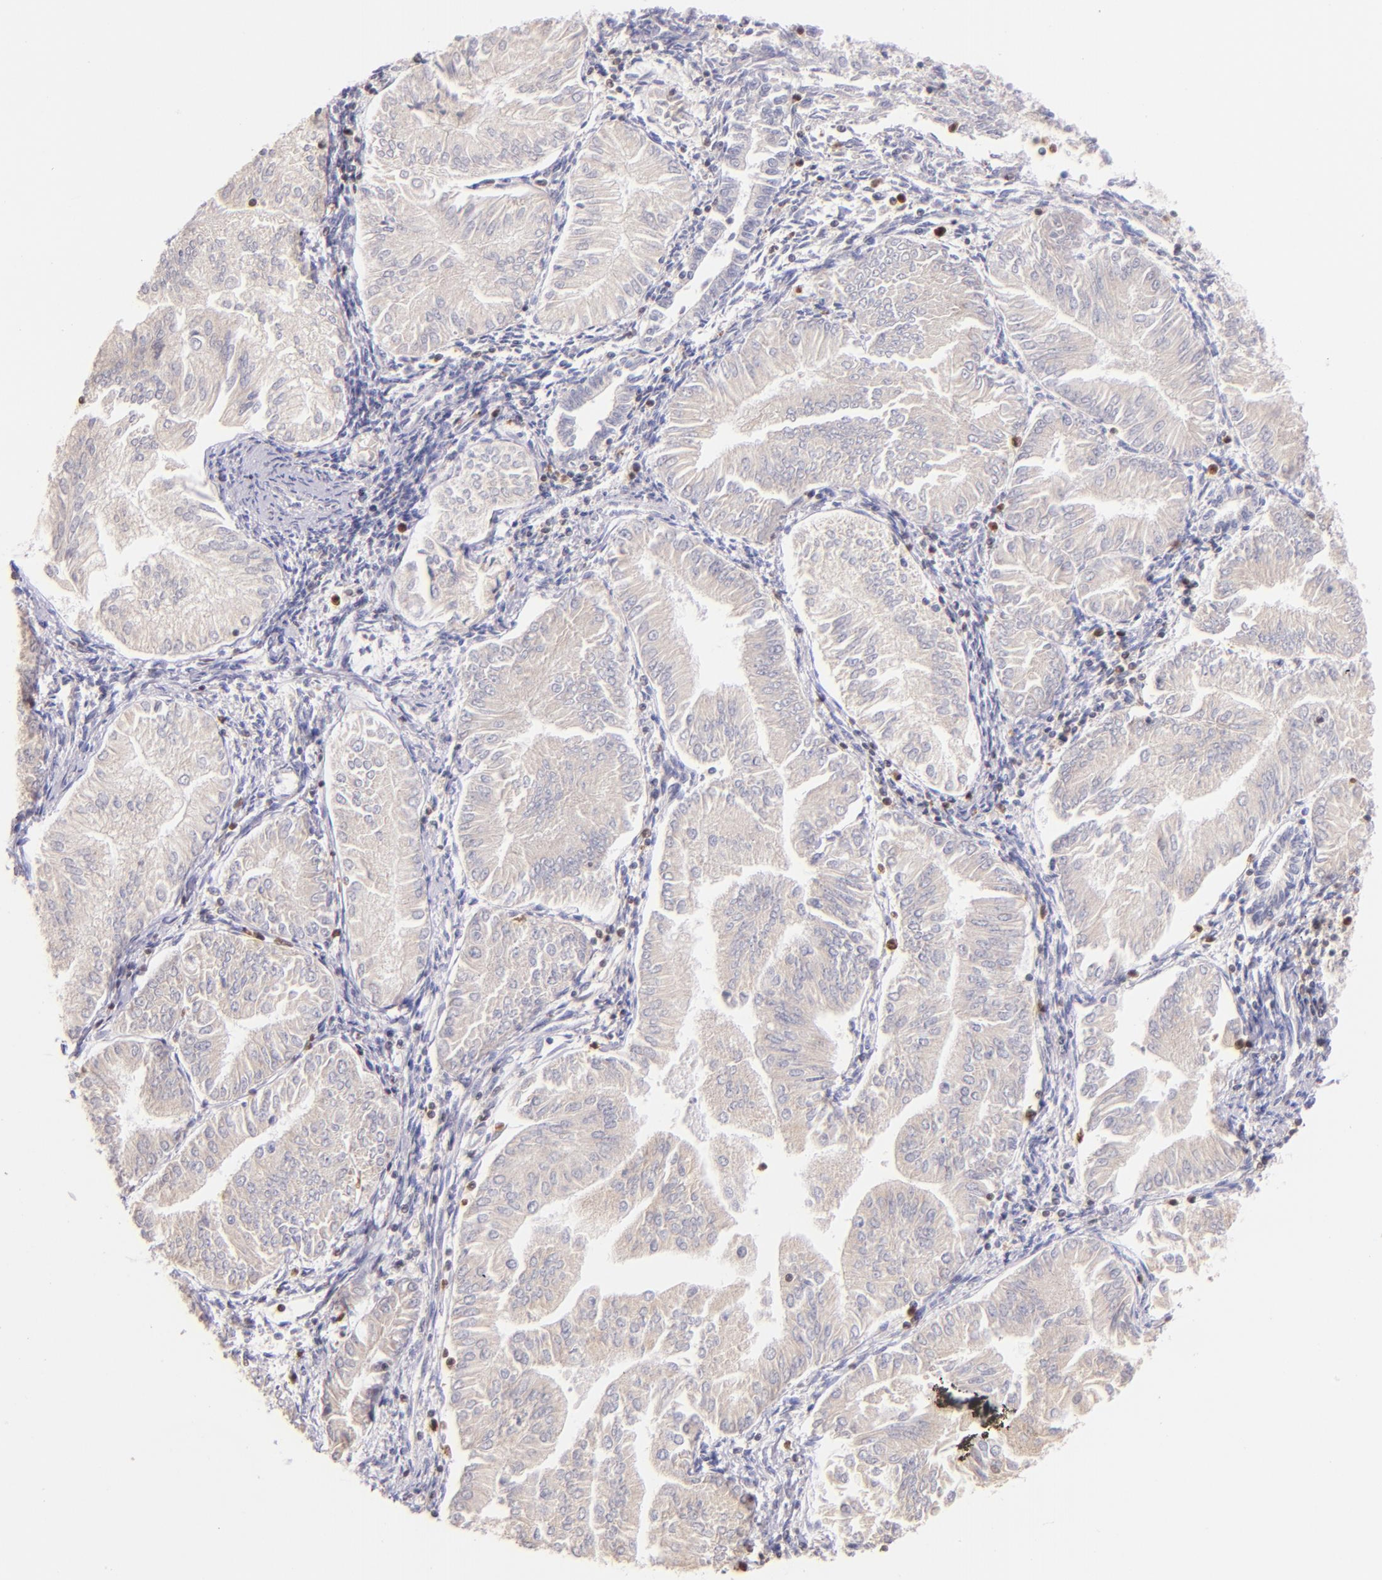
{"staining": {"intensity": "weak", "quantity": ">75%", "location": "cytoplasmic/membranous"}, "tissue": "endometrial cancer", "cell_type": "Tumor cells", "image_type": "cancer", "snomed": [{"axis": "morphology", "description": "Adenocarcinoma, NOS"}, {"axis": "topography", "description": "Endometrium"}], "caption": "Endometrial cancer (adenocarcinoma) stained with DAB immunohistochemistry (IHC) shows low levels of weak cytoplasmic/membranous expression in approximately >75% of tumor cells.", "gene": "ZAP70", "patient": {"sex": "female", "age": 53}}